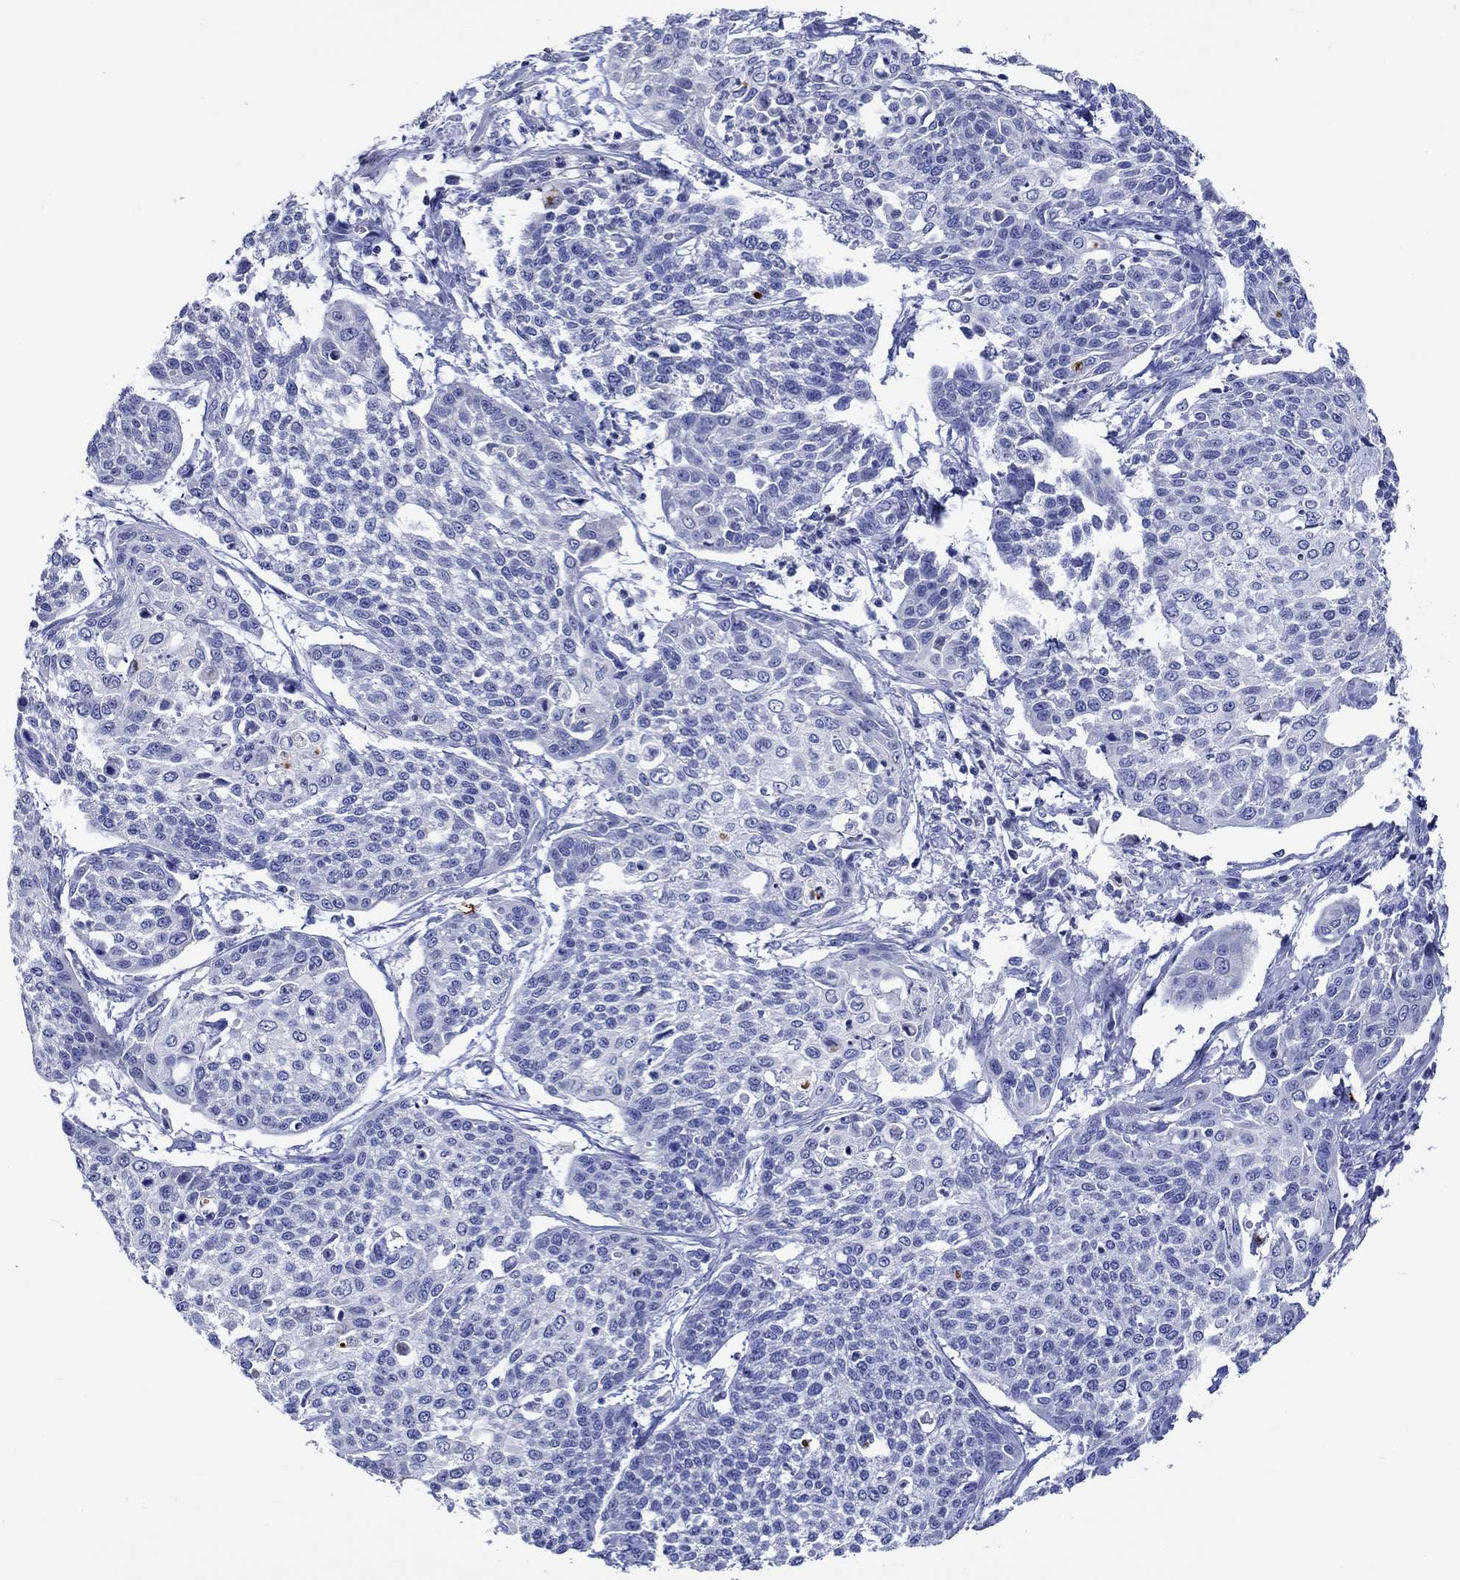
{"staining": {"intensity": "negative", "quantity": "none", "location": "none"}, "tissue": "cervical cancer", "cell_type": "Tumor cells", "image_type": "cancer", "snomed": [{"axis": "morphology", "description": "Squamous cell carcinoma, NOS"}, {"axis": "topography", "description": "Cervix"}], "caption": "Tumor cells are negative for protein expression in human cervical cancer.", "gene": "KLHL35", "patient": {"sex": "female", "age": 34}}